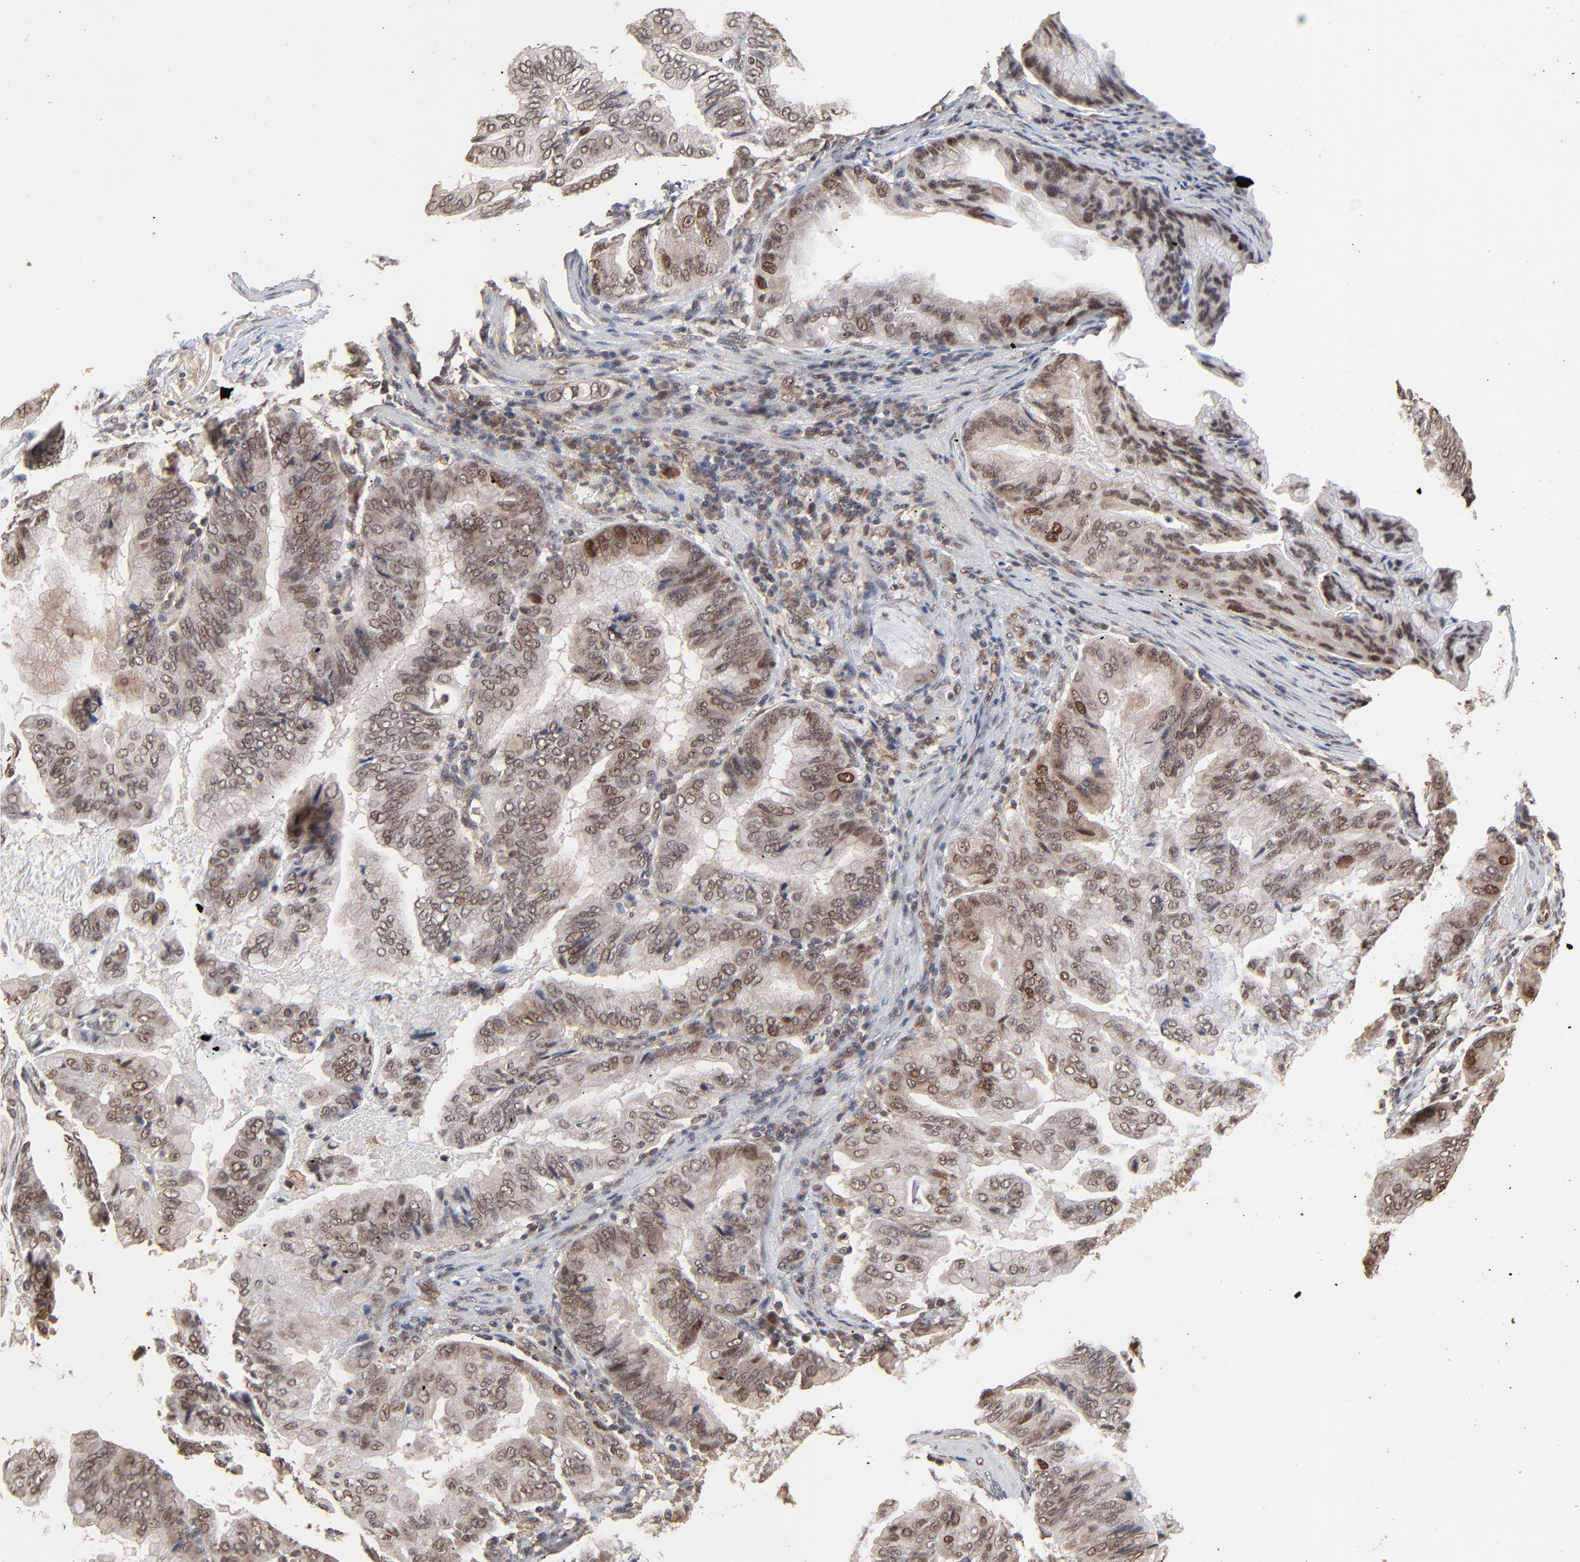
{"staining": {"intensity": "weak", "quantity": ">75%", "location": "cytoplasmic/membranous,nuclear"}, "tissue": "stomach cancer", "cell_type": "Tumor cells", "image_type": "cancer", "snomed": [{"axis": "morphology", "description": "Adenocarcinoma, NOS"}, {"axis": "topography", "description": "Stomach, upper"}], "caption": "Stomach adenocarcinoma was stained to show a protein in brown. There is low levels of weak cytoplasmic/membranous and nuclear staining in about >75% of tumor cells. The staining was performed using DAB to visualize the protein expression in brown, while the nuclei were stained in blue with hematoxylin (Magnification: 20x).", "gene": "FAM227A", "patient": {"sex": "male", "age": 80}}